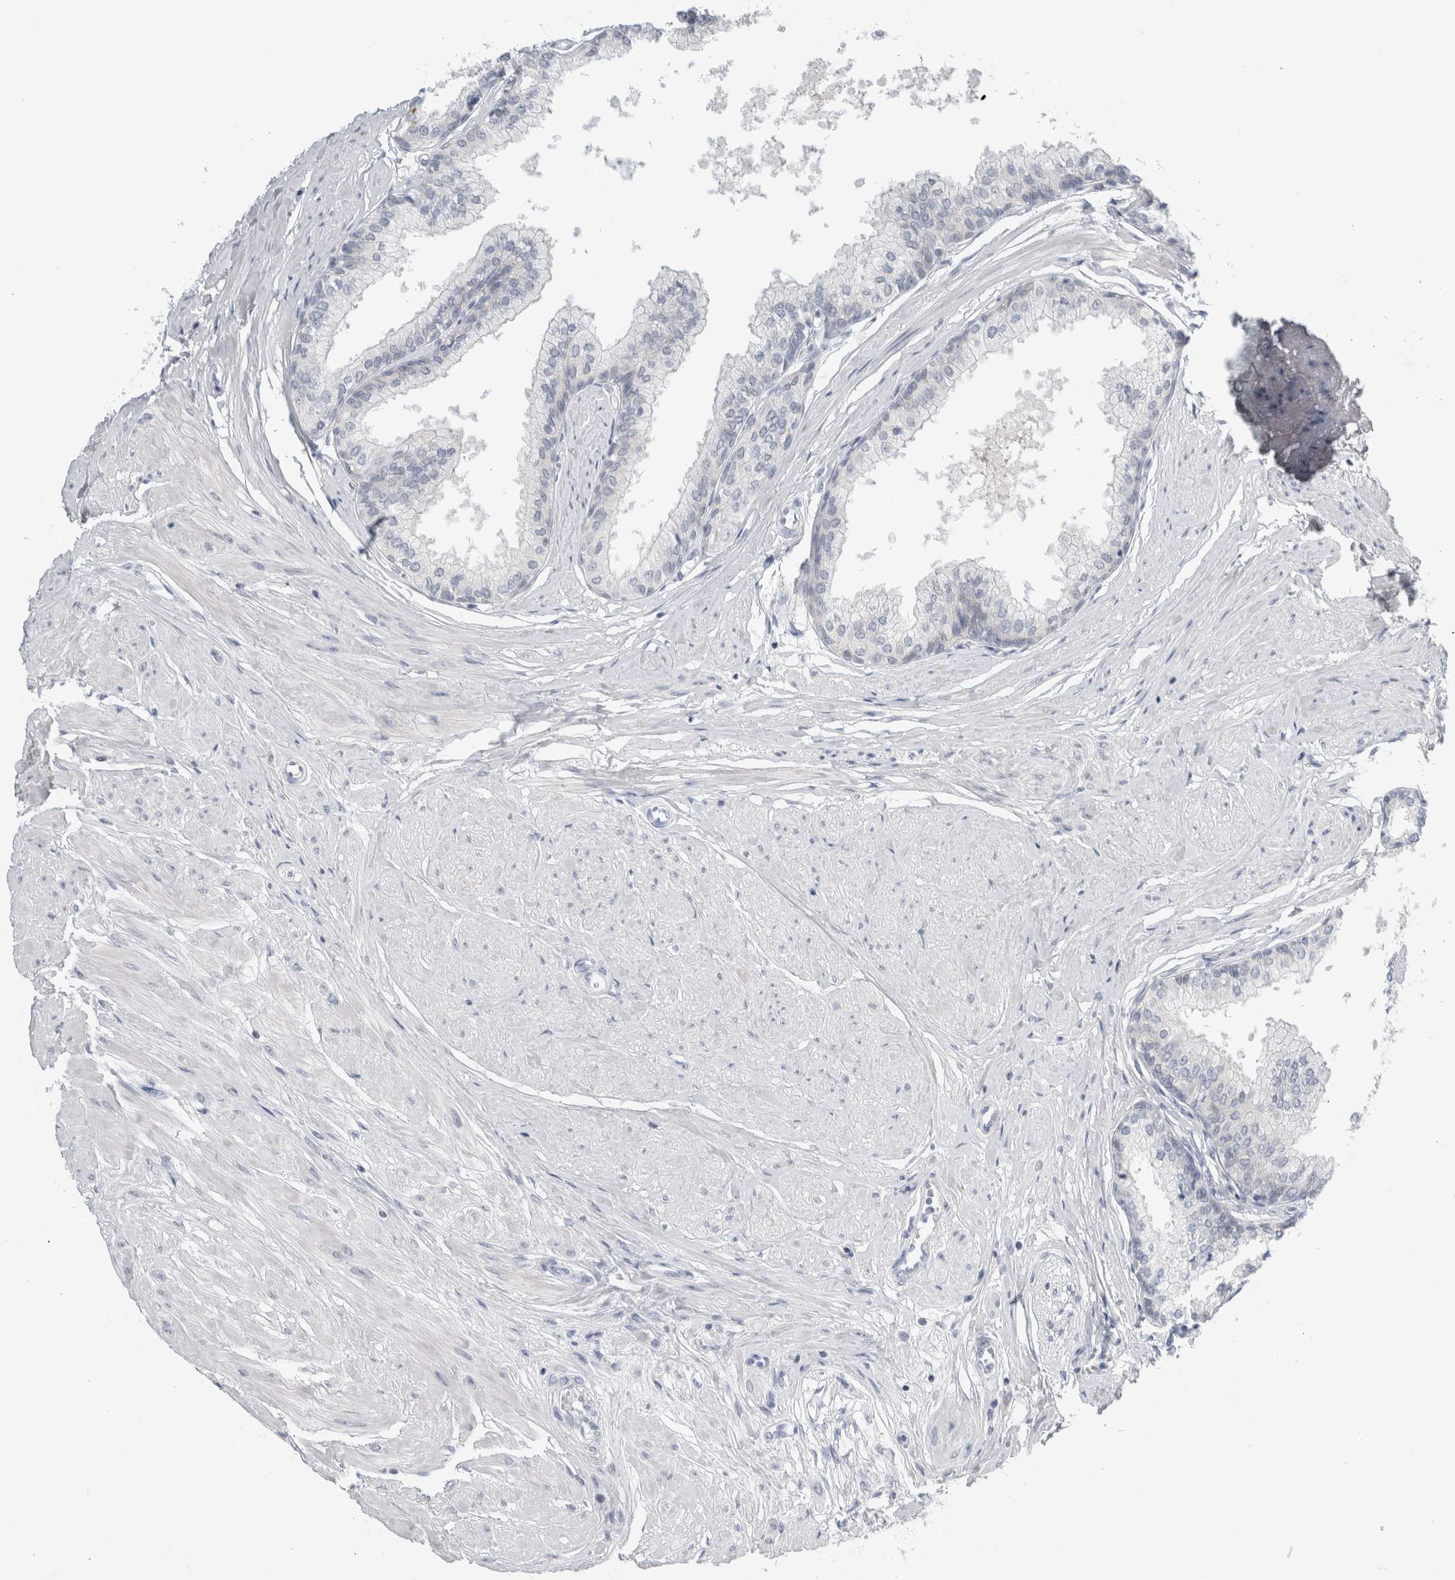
{"staining": {"intensity": "moderate", "quantity": "<25%", "location": "cytoplasmic/membranous"}, "tissue": "seminal vesicle", "cell_type": "Glandular cells", "image_type": "normal", "snomed": [{"axis": "morphology", "description": "Normal tissue, NOS"}, {"axis": "topography", "description": "Prostate"}, {"axis": "topography", "description": "Seminal veicle"}], "caption": "A histopathology image showing moderate cytoplasmic/membranous staining in approximately <25% of glandular cells in unremarkable seminal vesicle, as visualized by brown immunohistochemical staining.", "gene": "CASP6", "patient": {"sex": "male", "age": 60}}